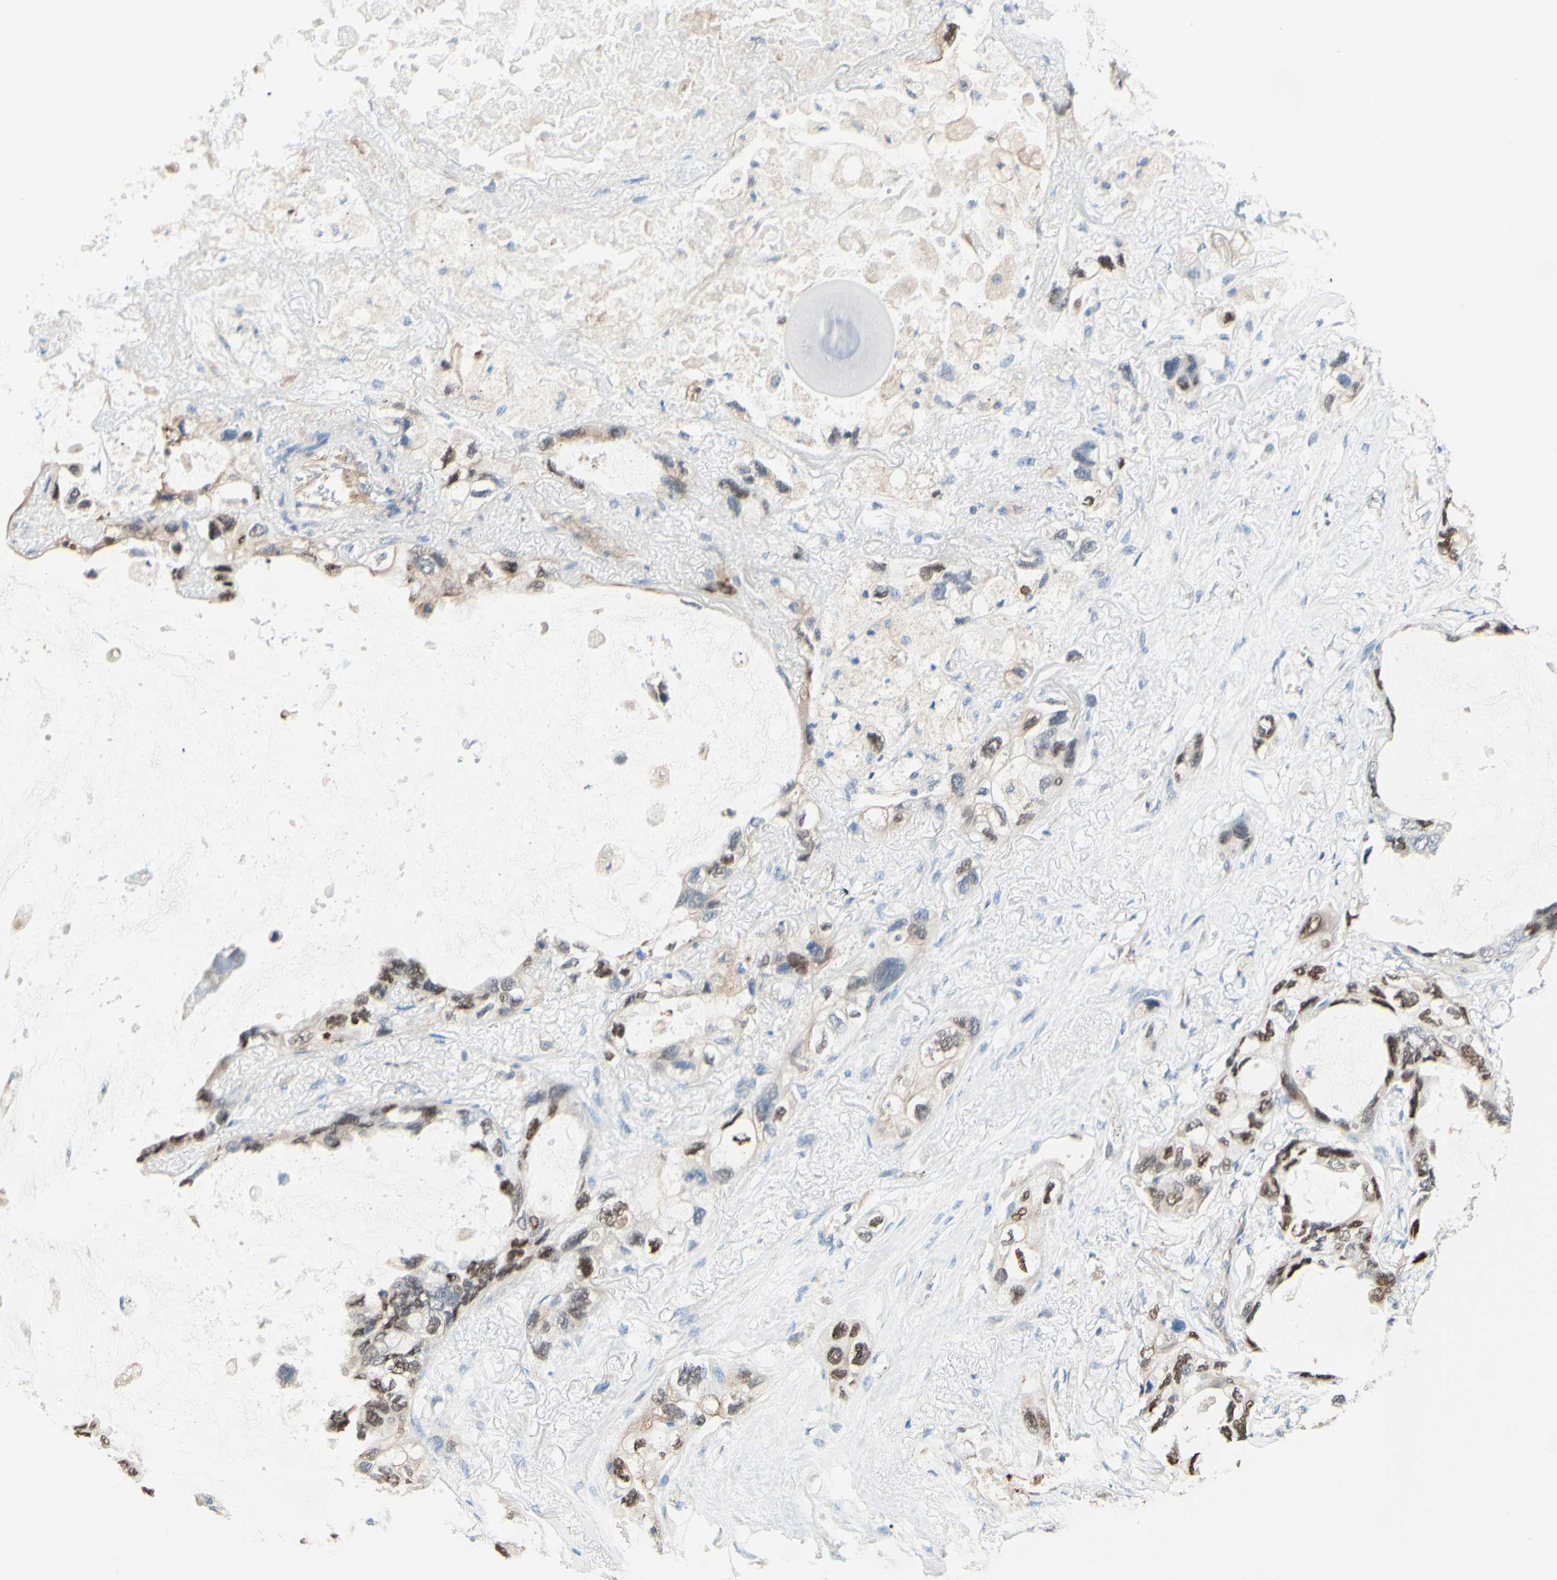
{"staining": {"intensity": "moderate", "quantity": "25%-75%", "location": "cytoplasmic/membranous,nuclear"}, "tissue": "lung cancer", "cell_type": "Tumor cells", "image_type": "cancer", "snomed": [{"axis": "morphology", "description": "Squamous cell carcinoma, NOS"}, {"axis": "topography", "description": "Lung"}], "caption": "Brown immunohistochemical staining in lung cancer (squamous cell carcinoma) reveals moderate cytoplasmic/membranous and nuclear expression in approximately 25%-75% of tumor cells. The staining was performed using DAB (3,3'-diaminobenzidine) to visualize the protein expression in brown, while the nuclei were stained in blue with hematoxylin (Magnification: 20x).", "gene": "ENDOD1", "patient": {"sex": "female", "age": 73}}